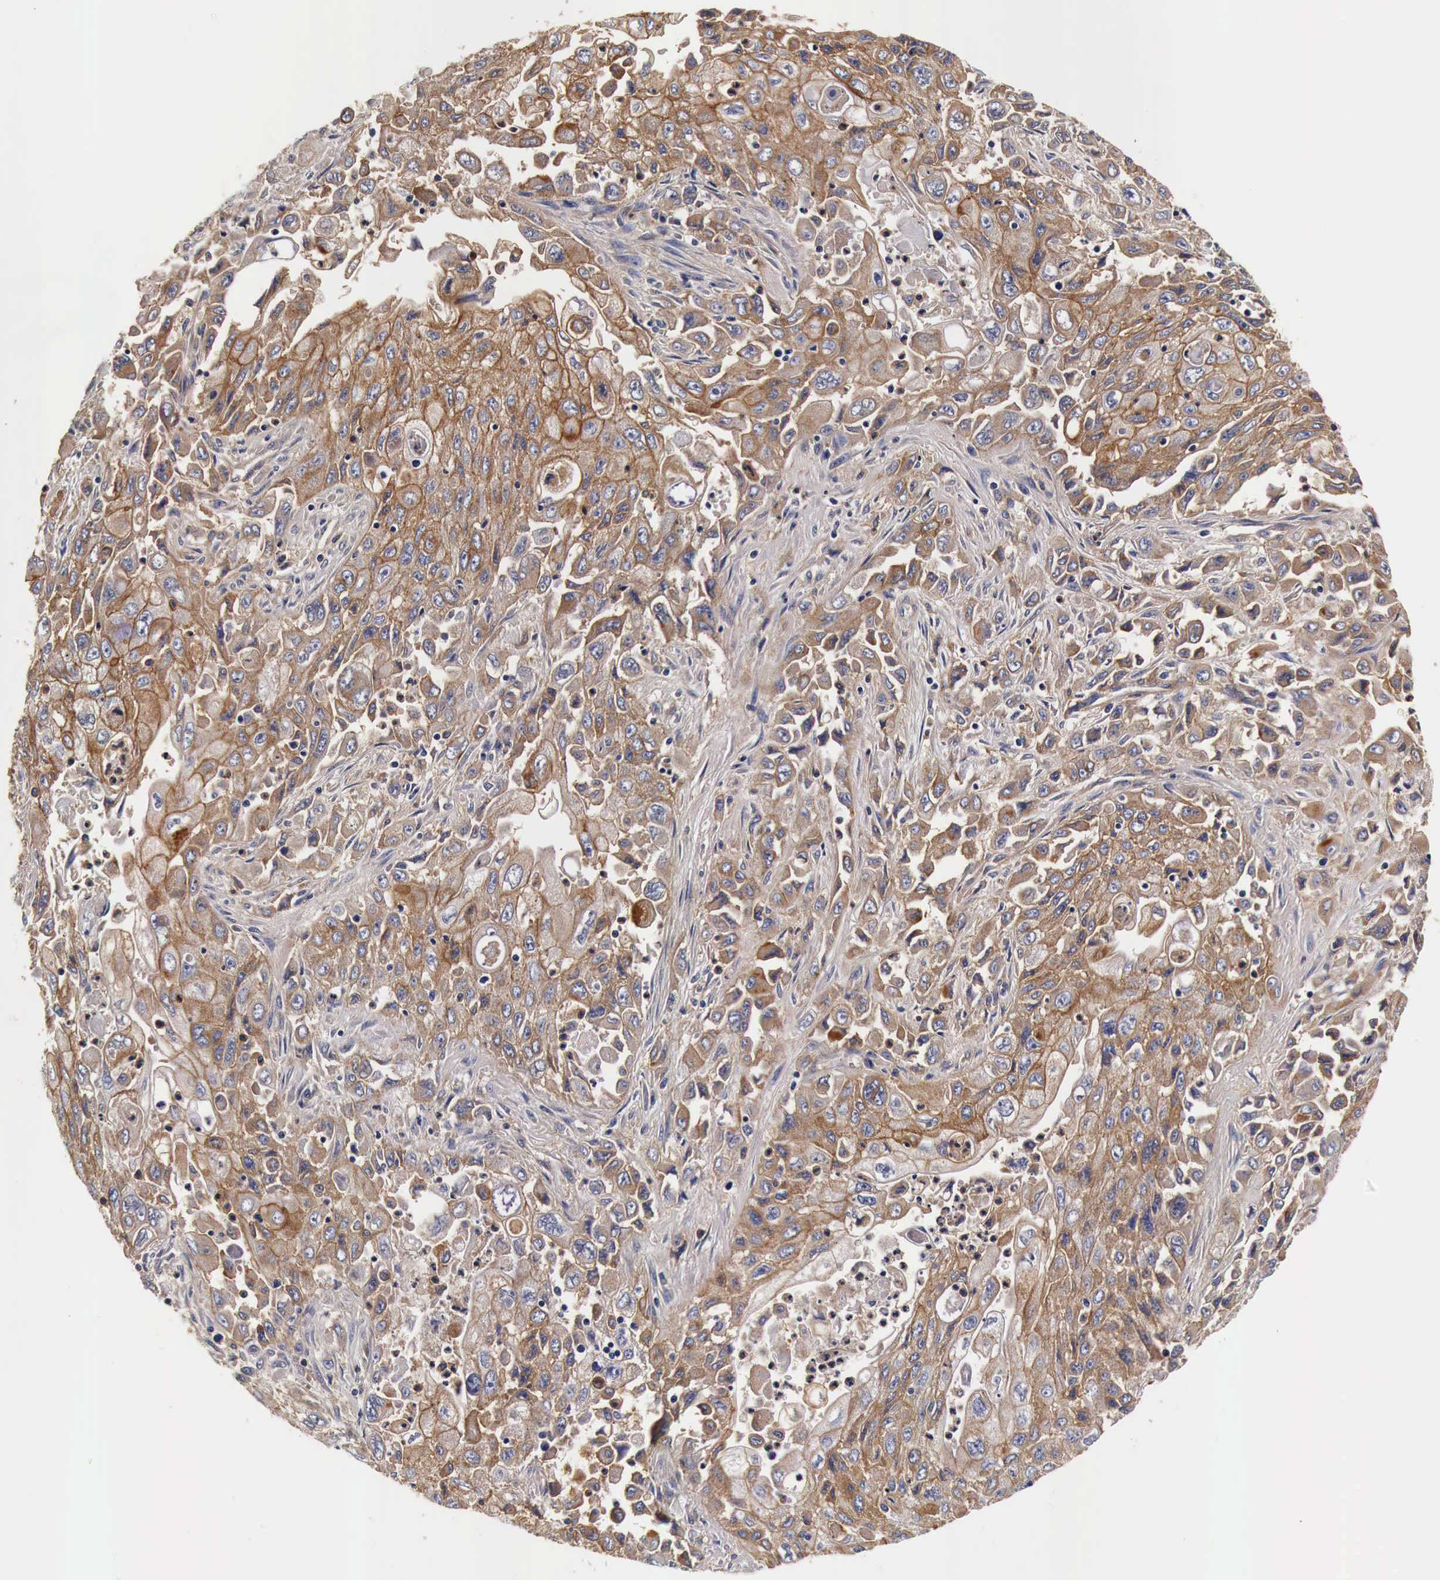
{"staining": {"intensity": "moderate", "quantity": ">75%", "location": "cytoplasmic/membranous"}, "tissue": "pancreatic cancer", "cell_type": "Tumor cells", "image_type": "cancer", "snomed": [{"axis": "morphology", "description": "Adenocarcinoma, NOS"}, {"axis": "topography", "description": "Pancreas"}], "caption": "Moderate cytoplasmic/membranous positivity is appreciated in about >75% of tumor cells in pancreatic adenocarcinoma.", "gene": "RP2", "patient": {"sex": "male", "age": 70}}